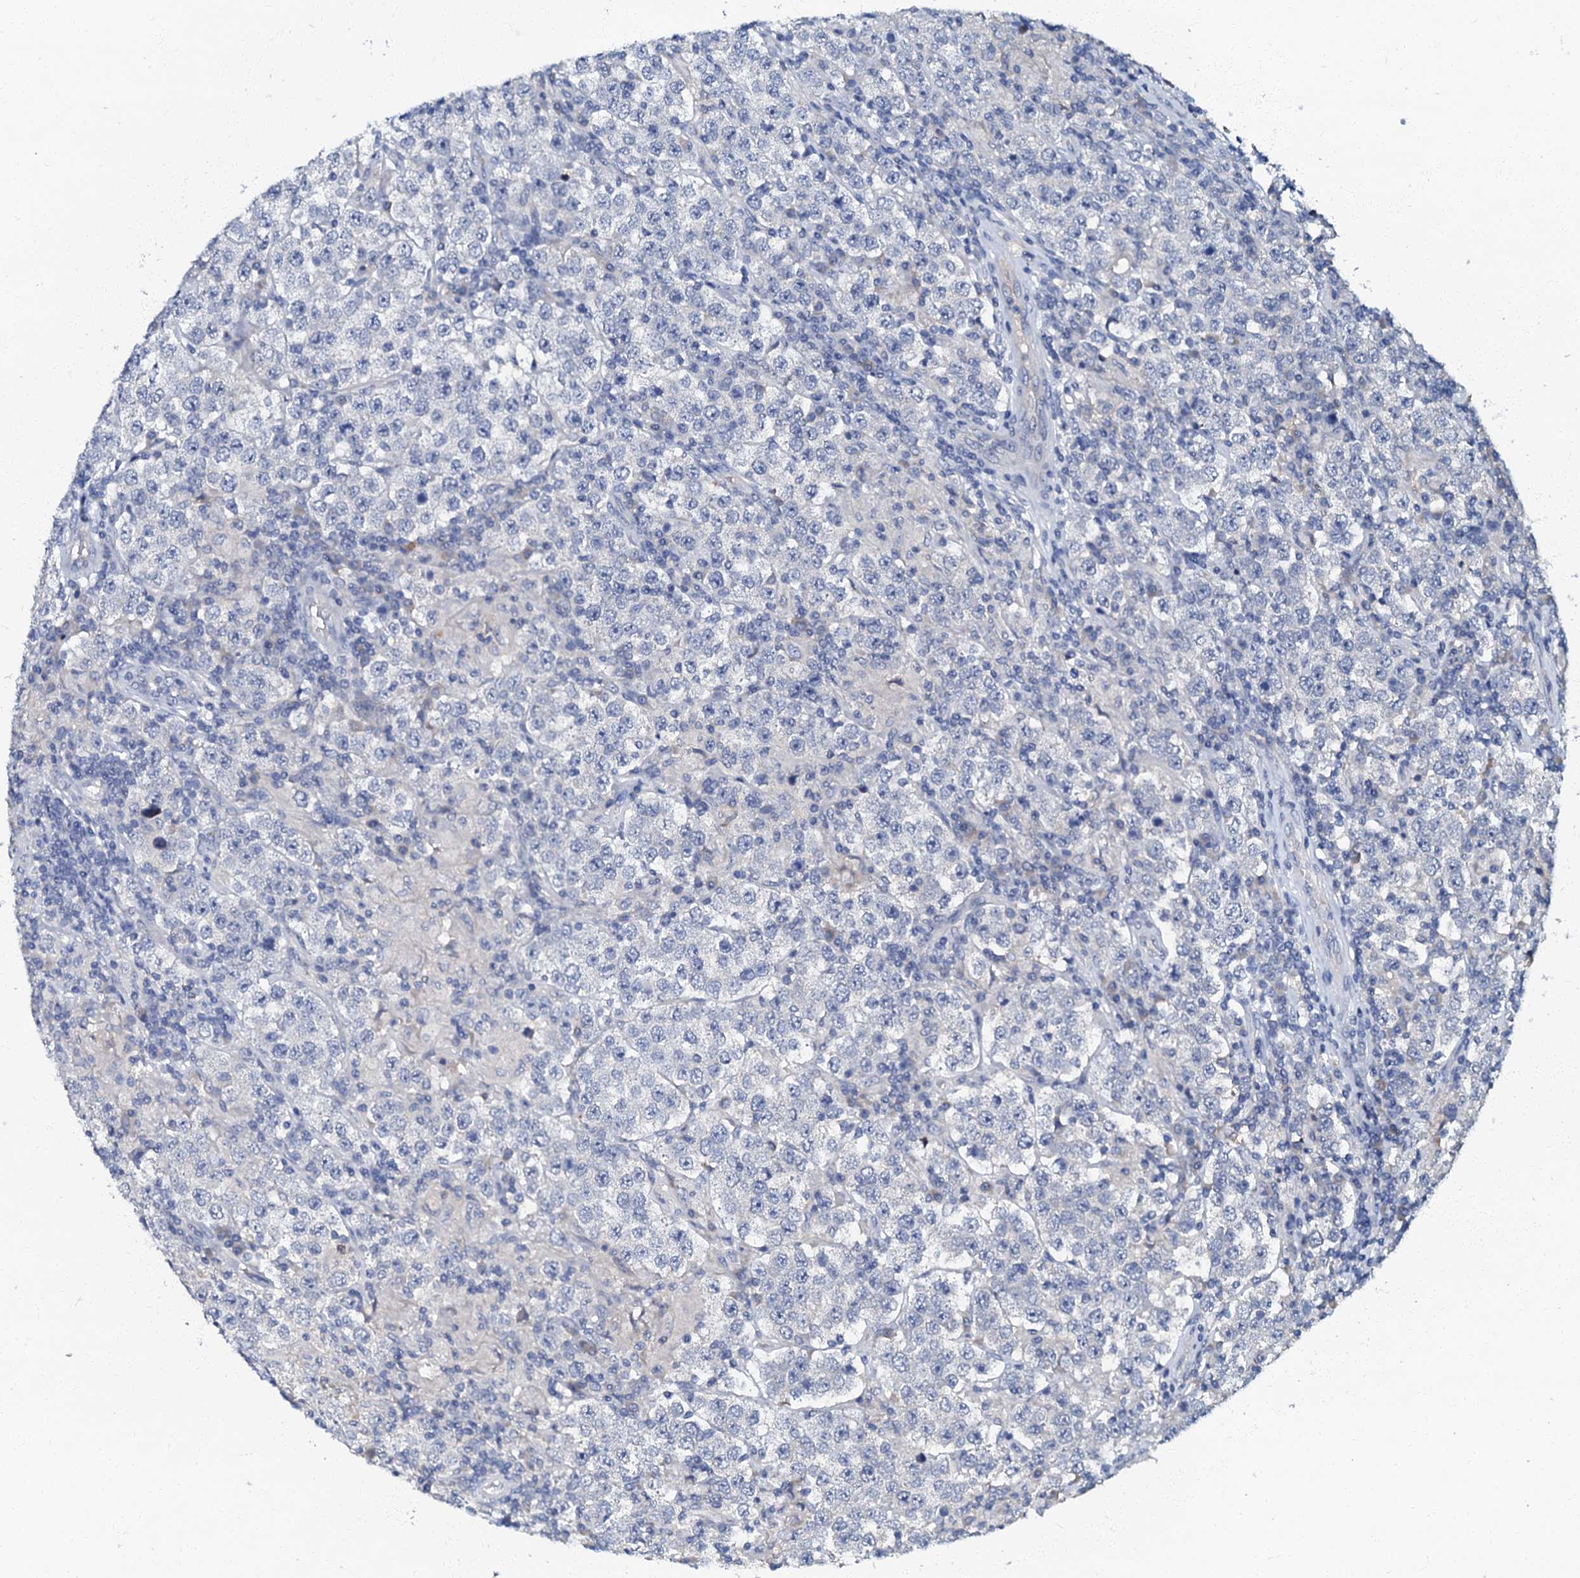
{"staining": {"intensity": "negative", "quantity": "none", "location": "none"}, "tissue": "testis cancer", "cell_type": "Tumor cells", "image_type": "cancer", "snomed": [{"axis": "morphology", "description": "Normal tissue, NOS"}, {"axis": "morphology", "description": "Urothelial carcinoma, High grade"}, {"axis": "morphology", "description": "Seminoma, NOS"}, {"axis": "morphology", "description": "Carcinoma, Embryonal, NOS"}, {"axis": "topography", "description": "Urinary bladder"}, {"axis": "topography", "description": "Testis"}], "caption": "IHC of testis cancer shows no positivity in tumor cells.", "gene": "OLAH", "patient": {"sex": "male", "age": 41}}